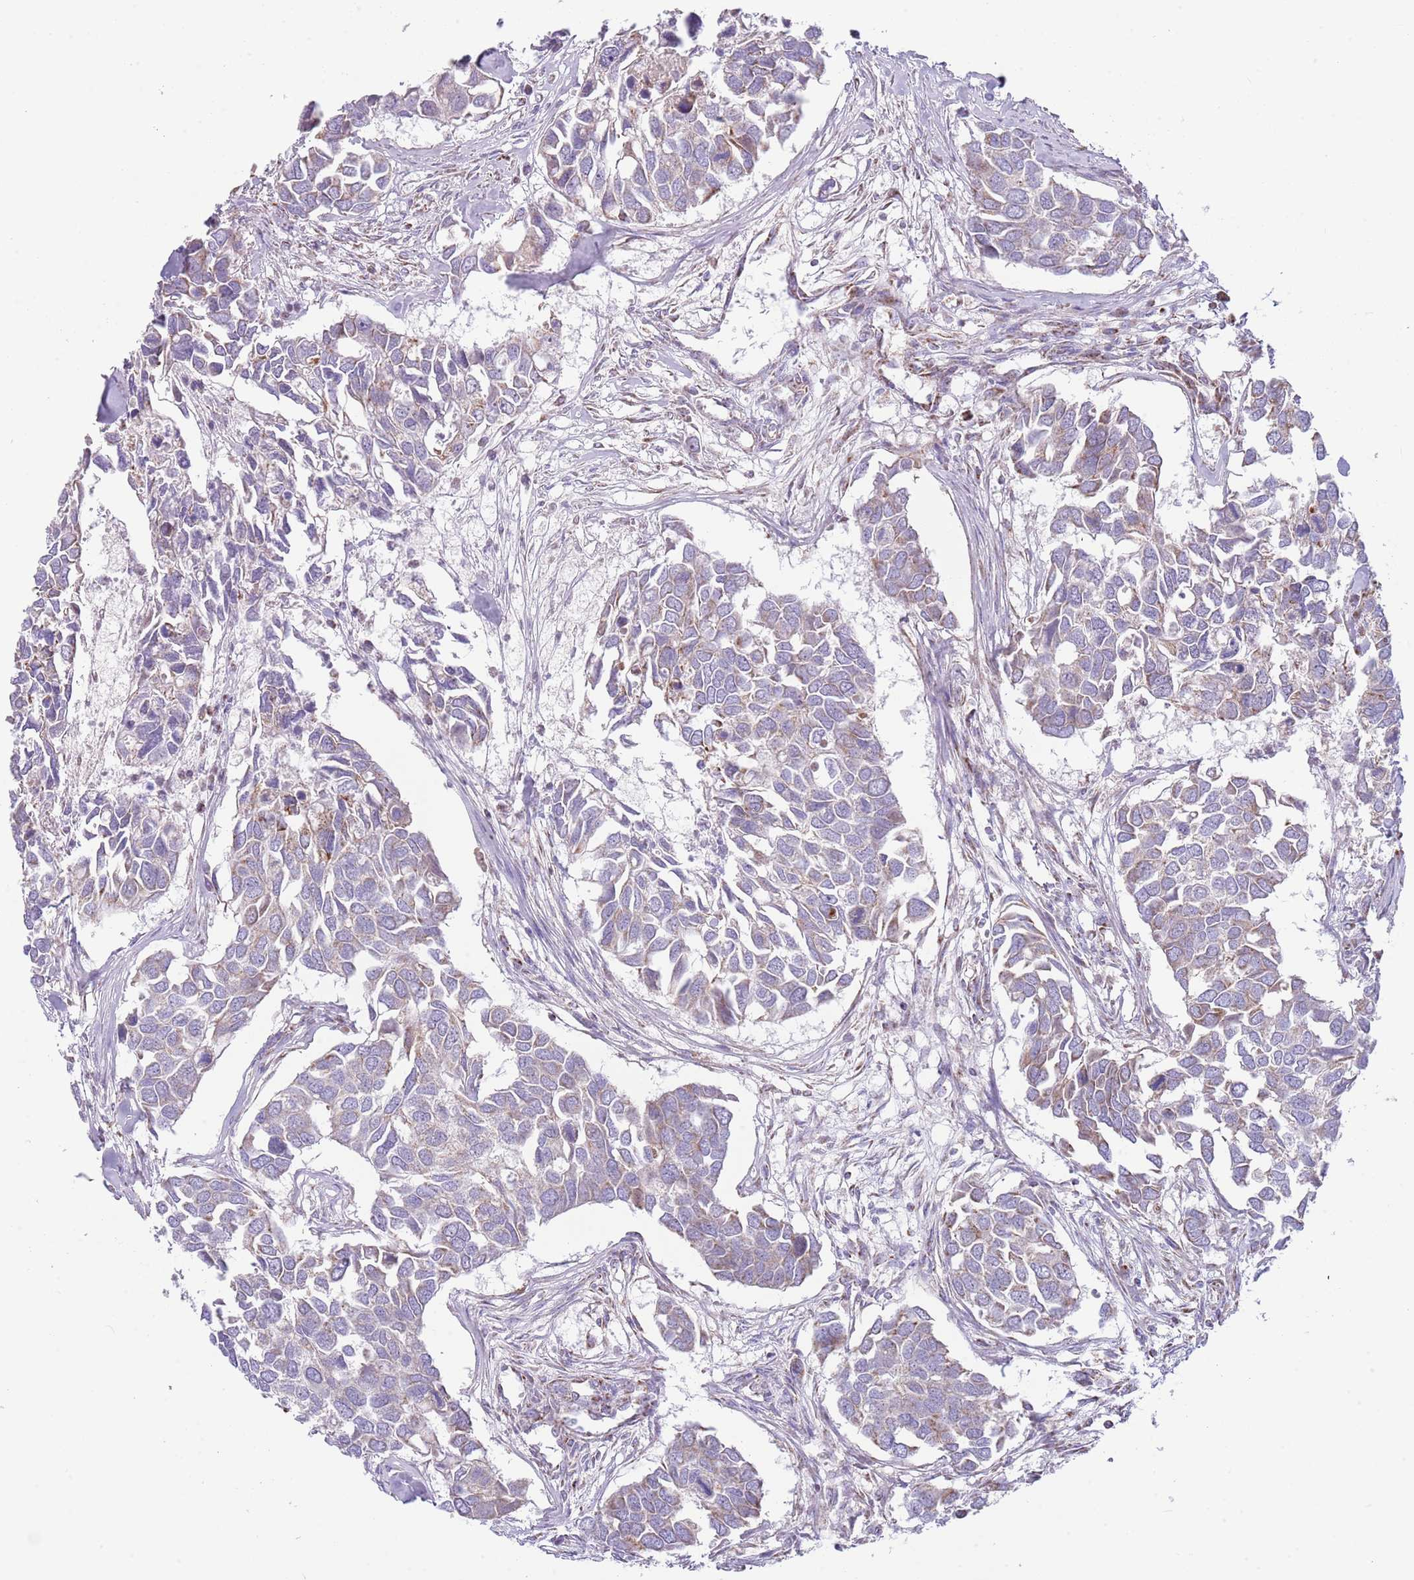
{"staining": {"intensity": "weak", "quantity": "<25%", "location": "cytoplasmic/membranous"}, "tissue": "breast cancer", "cell_type": "Tumor cells", "image_type": "cancer", "snomed": [{"axis": "morphology", "description": "Duct carcinoma"}, {"axis": "topography", "description": "Breast"}], "caption": "Immunohistochemical staining of human breast cancer (infiltrating ductal carcinoma) exhibits no significant positivity in tumor cells. (DAB immunohistochemistry with hematoxylin counter stain).", "gene": "LHX6", "patient": {"sex": "female", "age": 83}}